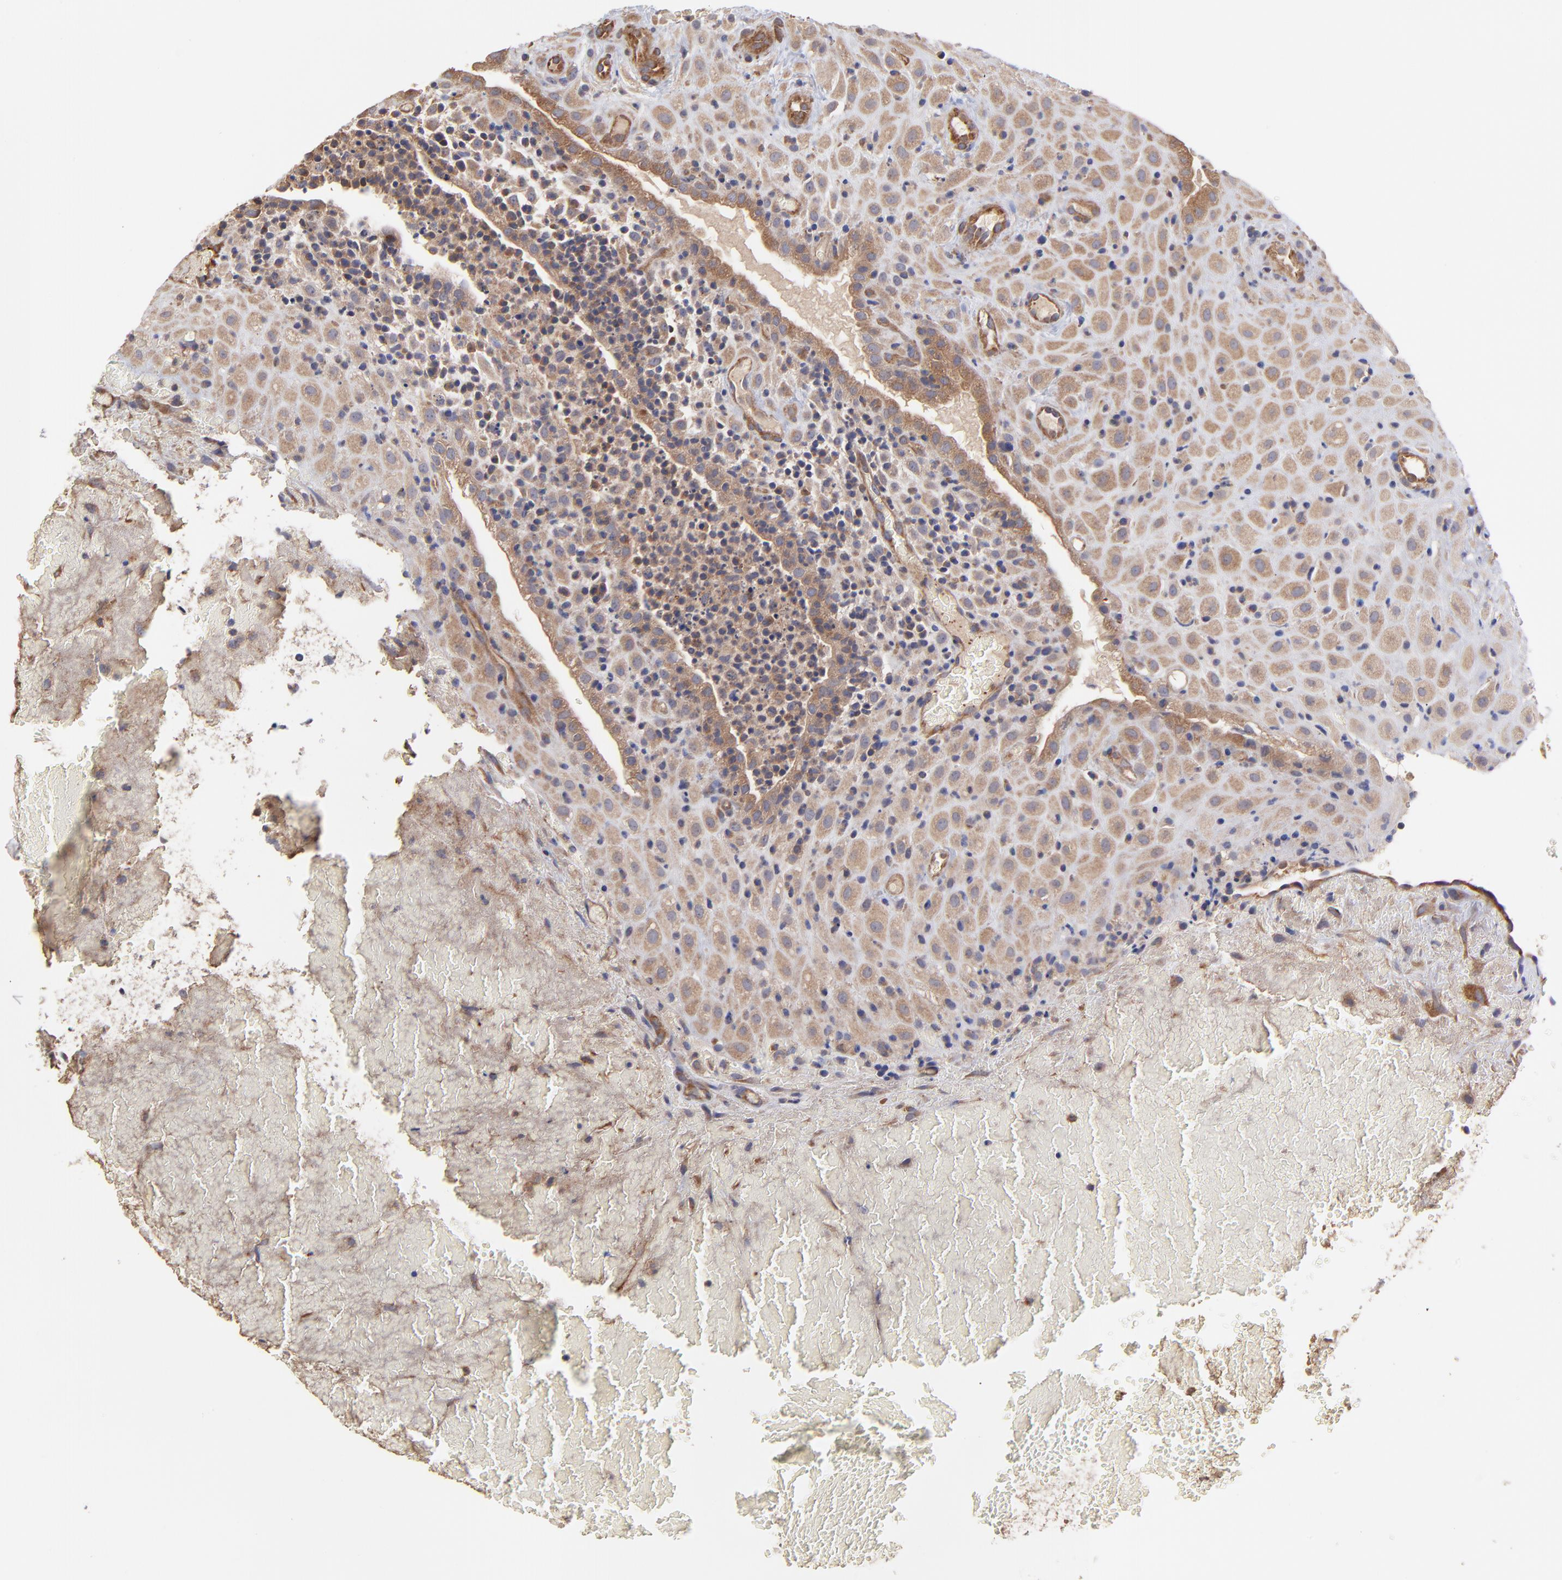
{"staining": {"intensity": "moderate", "quantity": ">75%", "location": "cytoplasmic/membranous"}, "tissue": "placenta", "cell_type": "Decidual cells", "image_type": "normal", "snomed": [{"axis": "morphology", "description": "Normal tissue, NOS"}, {"axis": "topography", "description": "Placenta"}], "caption": "An immunohistochemistry (IHC) micrograph of benign tissue is shown. Protein staining in brown labels moderate cytoplasmic/membranous positivity in placenta within decidual cells.", "gene": "ASB7", "patient": {"sex": "female", "age": 19}}